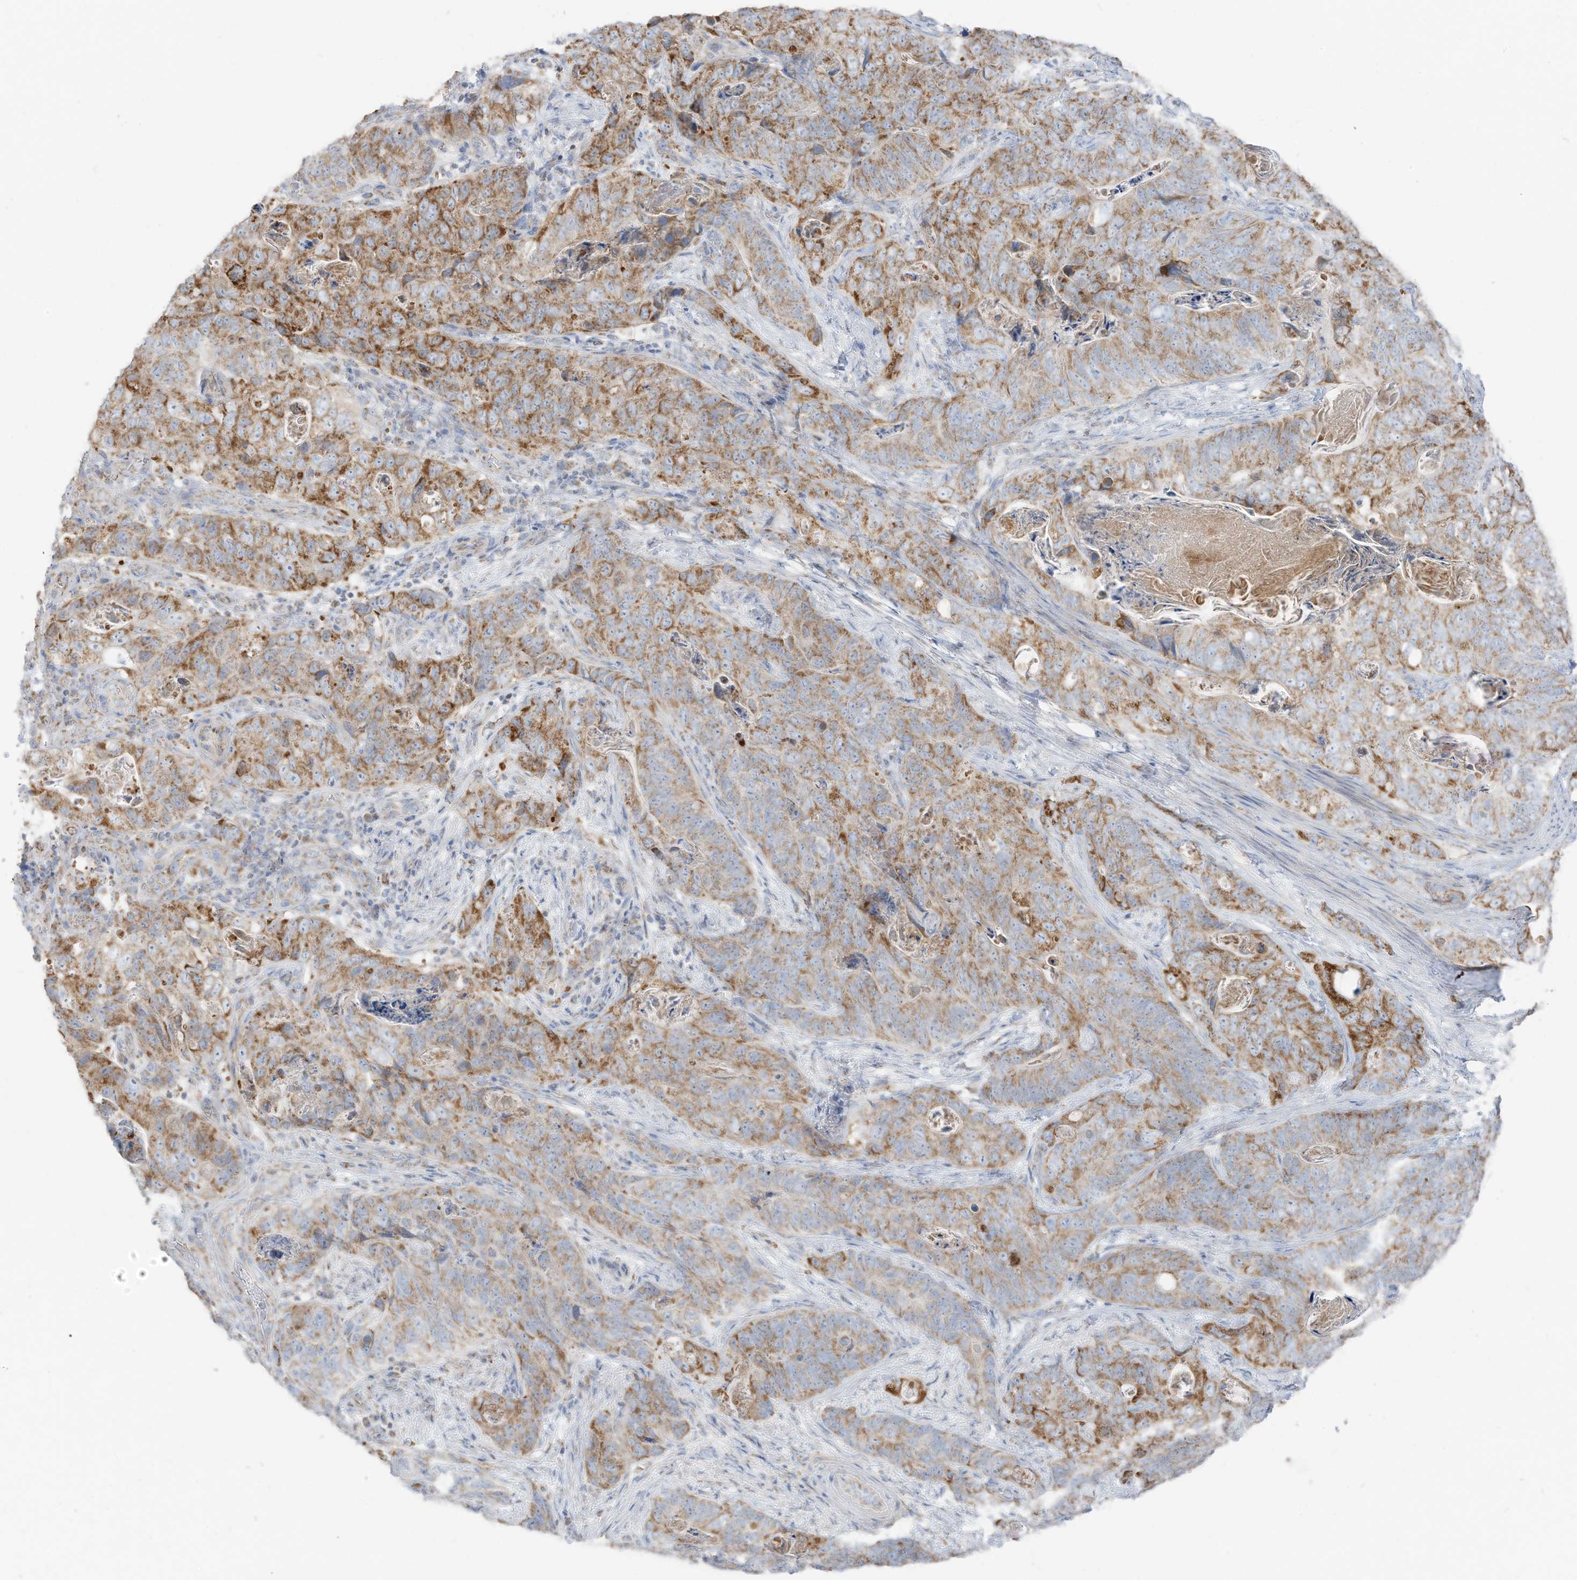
{"staining": {"intensity": "moderate", "quantity": ">75%", "location": "cytoplasmic/membranous"}, "tissue": "stomach cancer", "cell_type": "Tumor cells", "image_type": "cancer", "snomed": [{"axis": "morphology", "description": "Normal tissue, NOS"}, {"axis": "morphology", "description": "Adenocarcinoma, NOS"}, {"axis": "topography", "description": "Stomach"}], "caption": "Stomach cancer stained with a brown dye reveals moderate cytoplasmic/membranous positive staining in about >75% of tumor cells.", "gene": "ETHE1", "patient": {"sex": "female", "age": 89}}